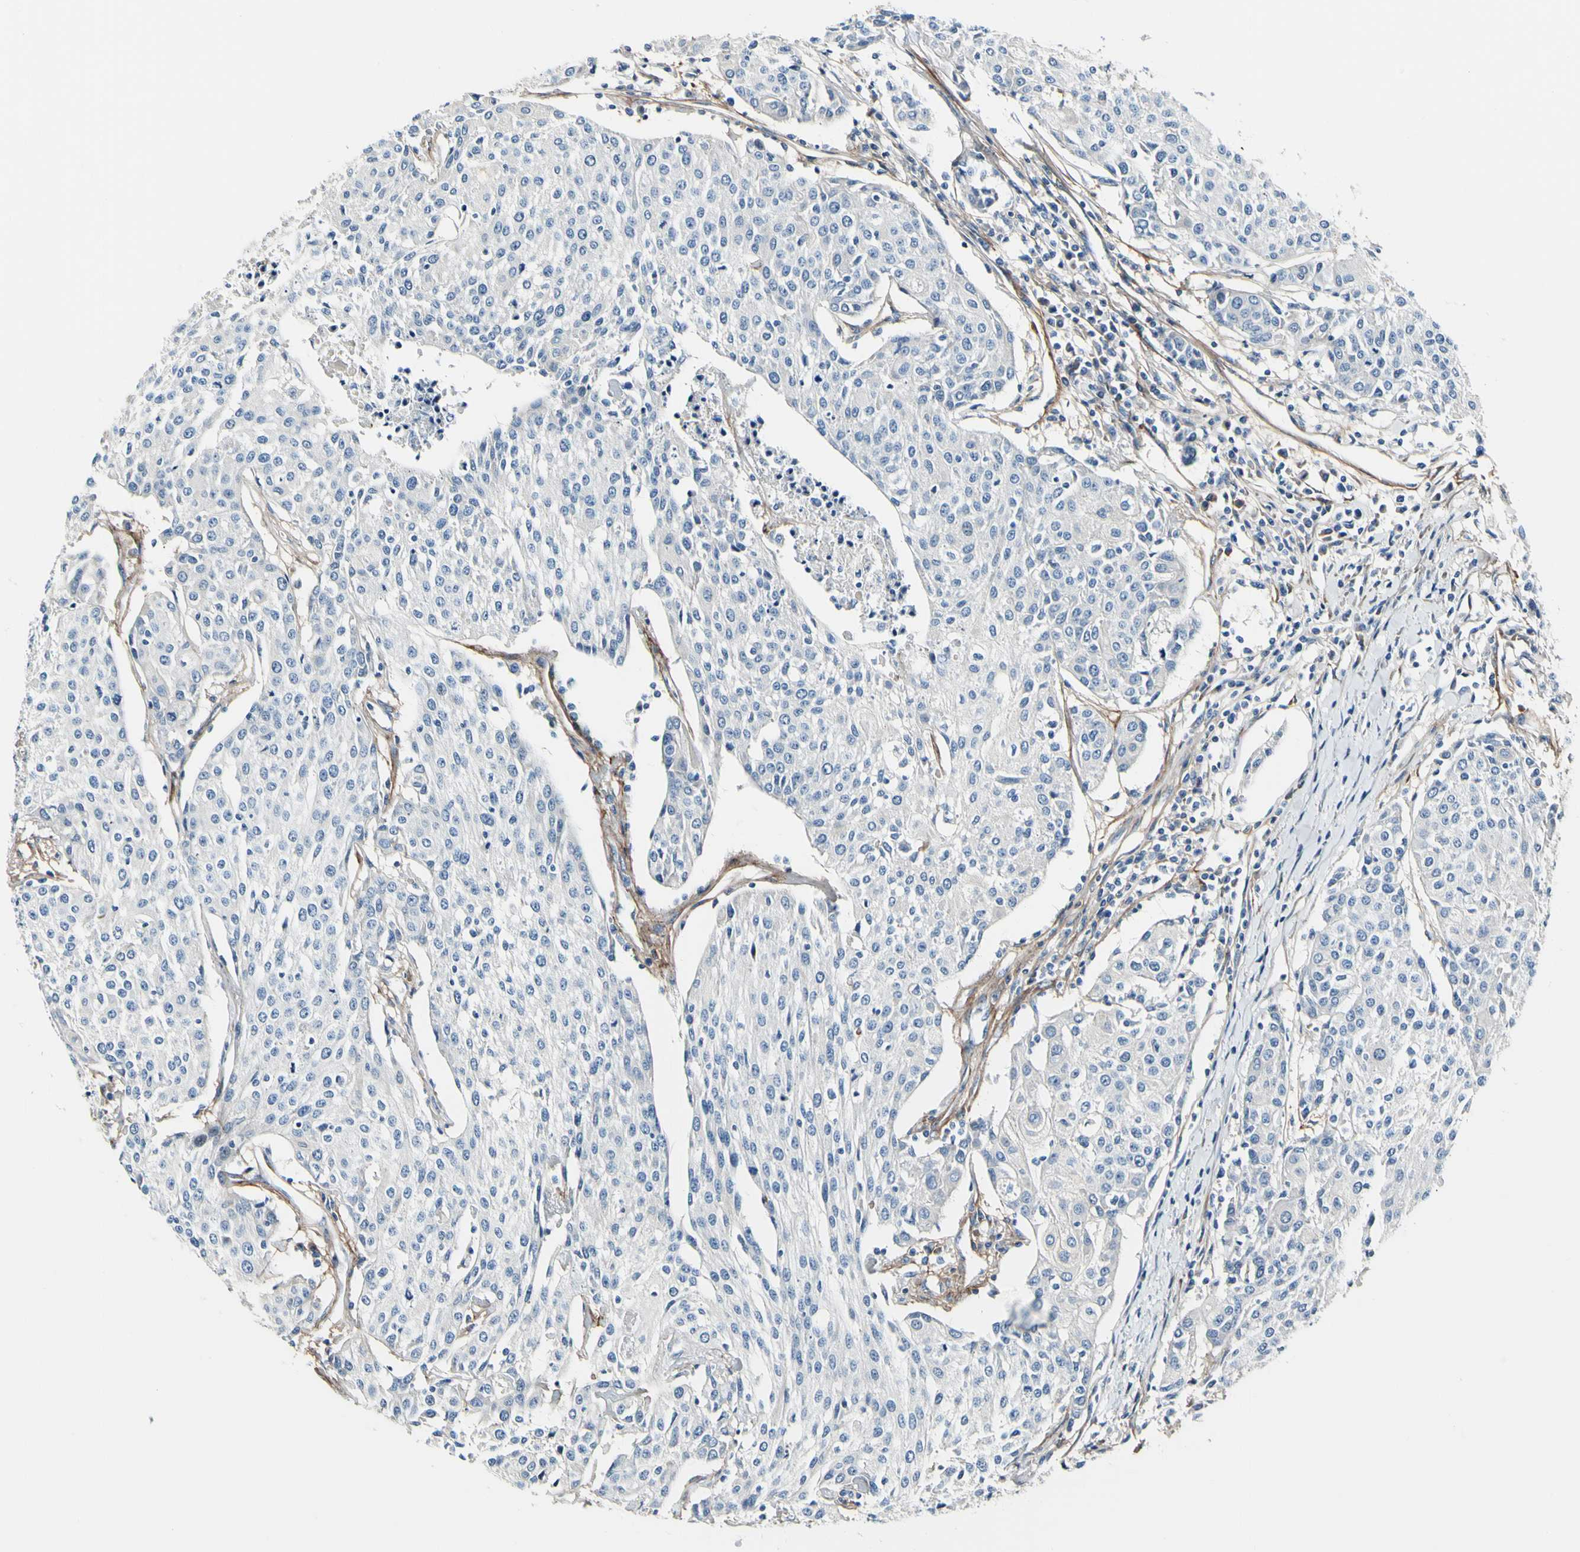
{"staining": {"intensity": "negative", "quantity": "none", "location": "none"}, "tissue": "urothelial cancer", "cell_type": "Tumor cells", "image_type": "cancer", "snomed": [{"axis": "morphology", "description": "Urothelial carcinoma, High grade"}, {"axis": "topography", "description": "Urinary bladder"}], "caption": "High magnification brightfield microscopy of high-grade urothelial carcinoma stained with DAB (brown) and counterstained with hematoxylin (blue): tumor cells show no significant expression.", "gene": "COL6A3", "patient": {"sex": "female", "age": 85}}